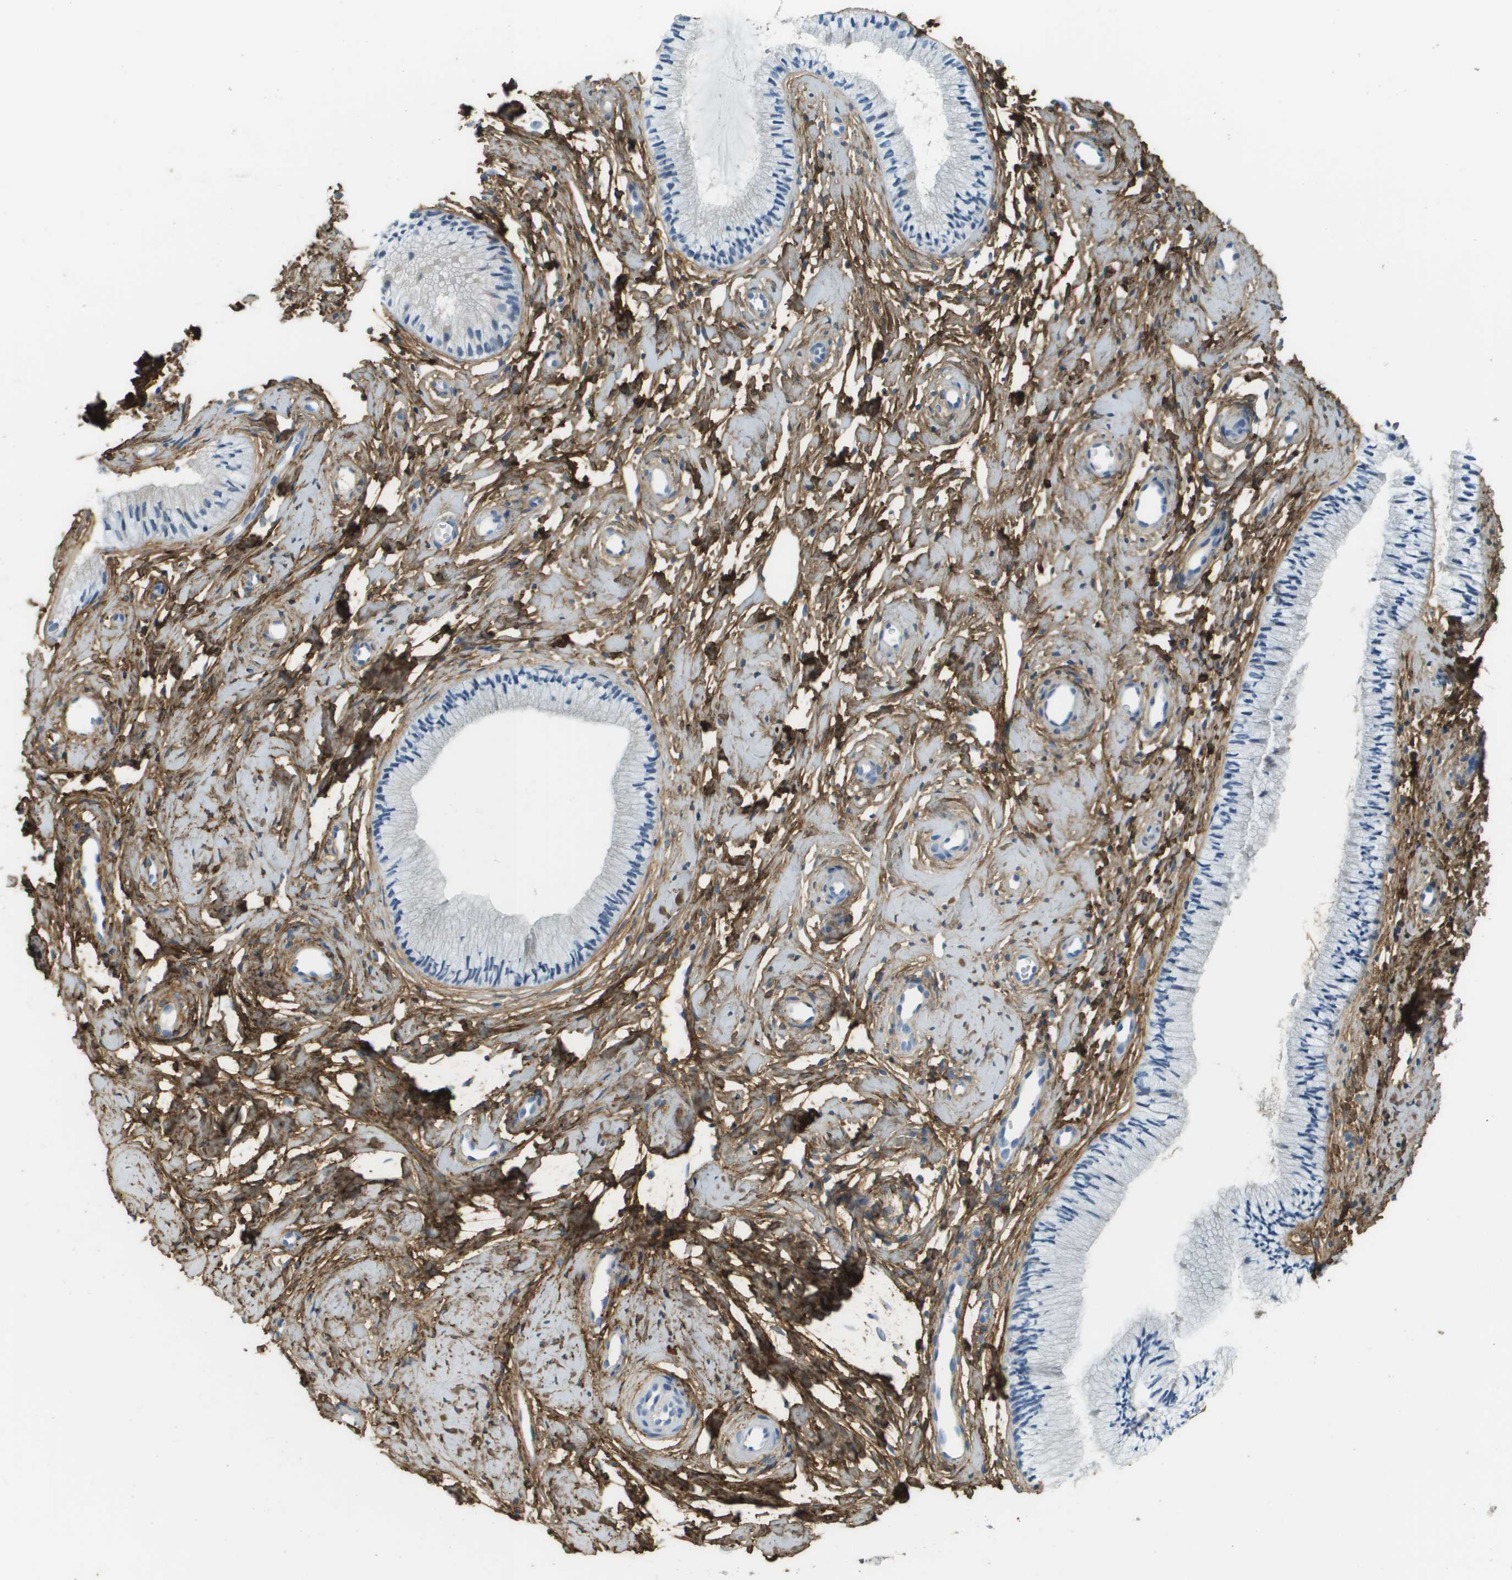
{"staining": {"intensity": "negative", "quantity": "none", "location": "none"}, "tissue": "cervix", "cell_type": "Glandular cells", "image_type": "normal", "snomed": [{"axis": "morphology", "description": "Normal tissue, NOS"}, {"axis": "topography", "description": "Cervix"}], "caption": "Glandular cells show no significant expression in benign cervix. (DAB immunohistochemistry (IHC) with hematoxylin counter stain).", "gene": "DCN", "patient": {"sex": "female", "age": 46}}